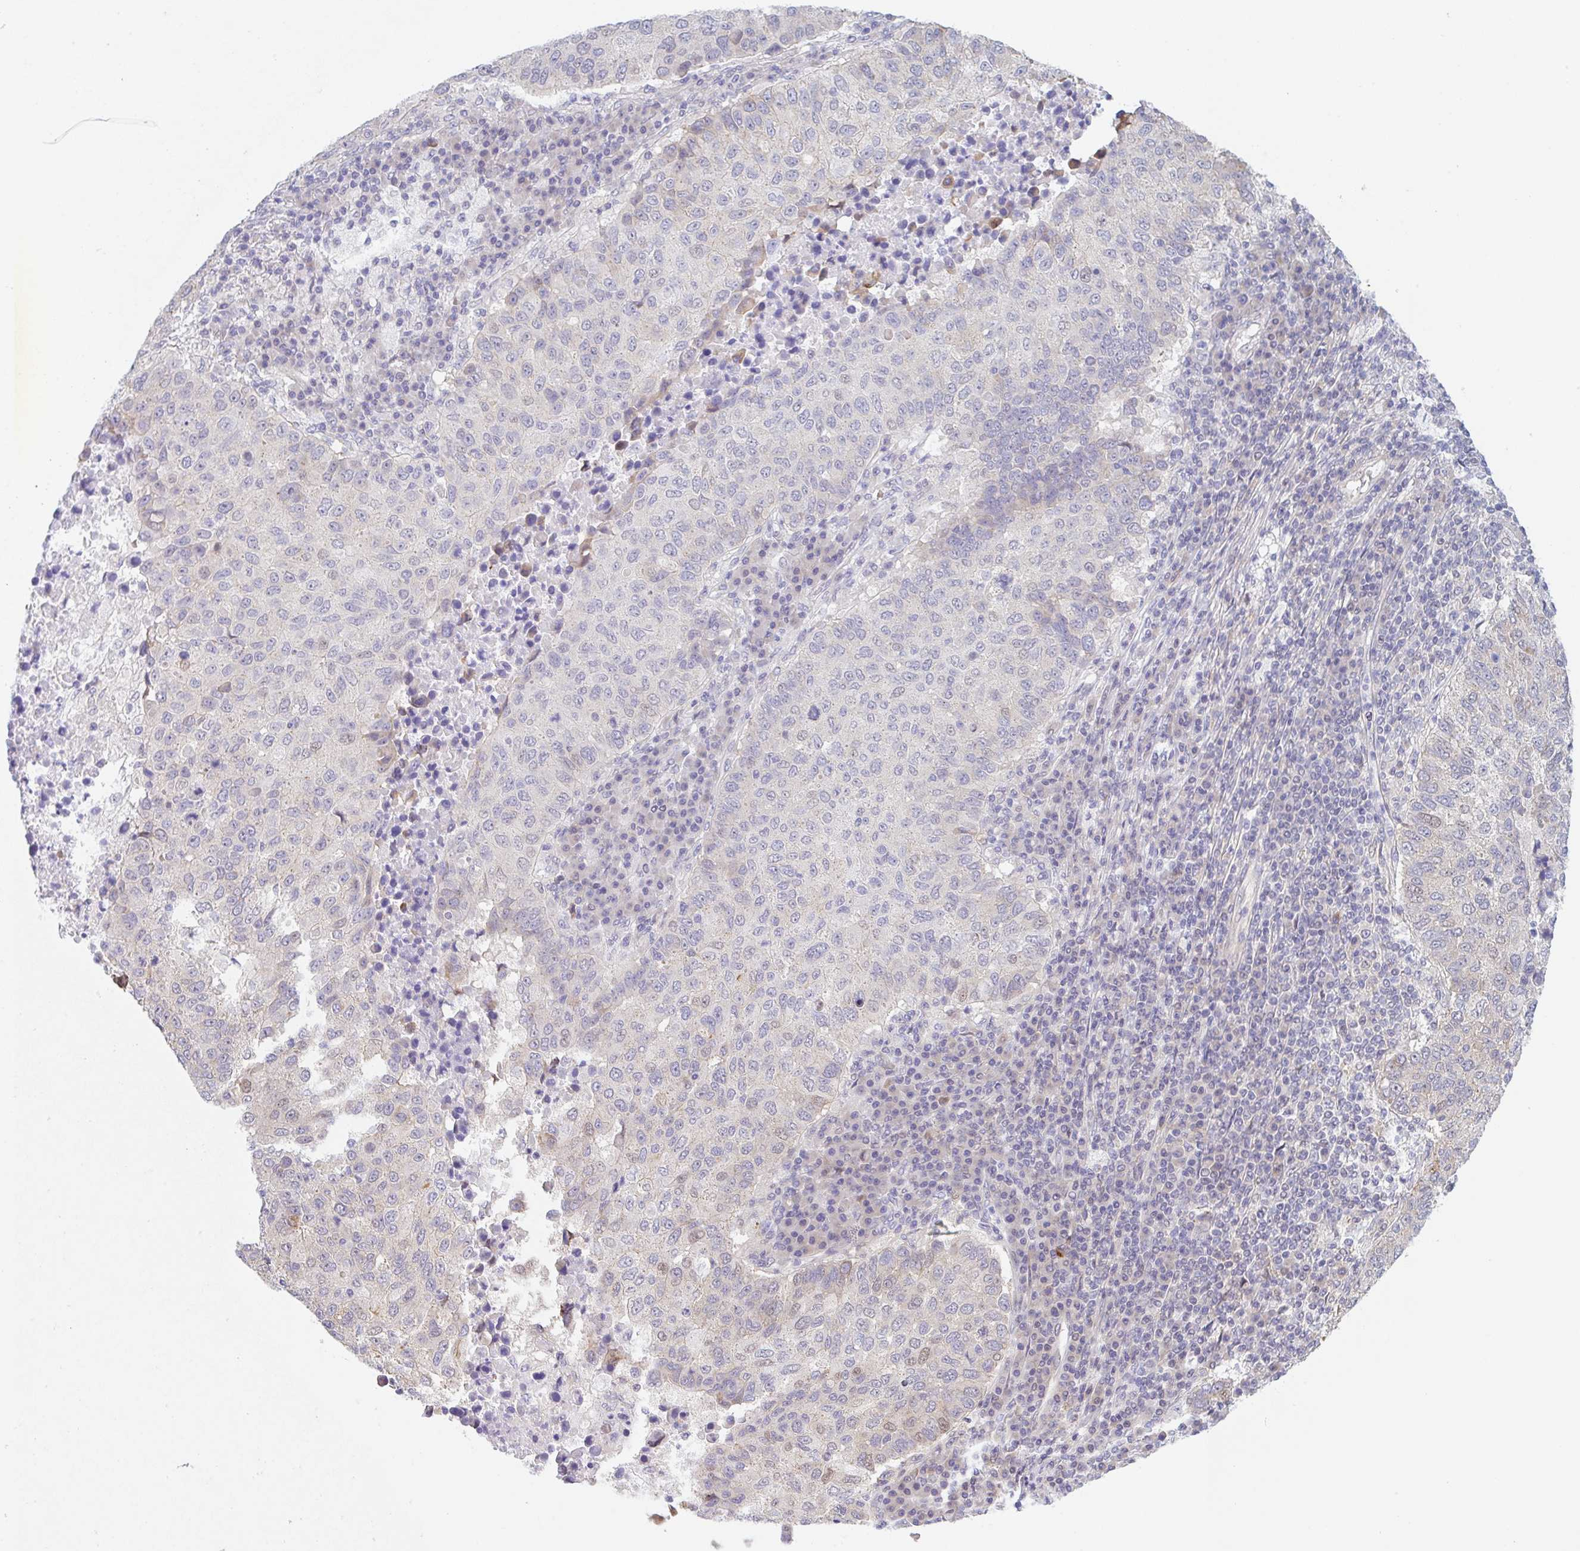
{"staining": {"intensity": "negative", "quantity": "none", "location": "none"}, "tissue": "lung cancer", "cell_type": "Tumor cells", "image_type": "cancer", "snomed": [{"axis": "morphology", "description": "Squamous cell carcinoma, NOS"}, {"axis": "topography", "description": "Lung"}], "caption": "IHC of human lung cancer displays no staining in tumor cells.", "gene": "TBPL2", "patient": {"sex": "male", "age": 73}}